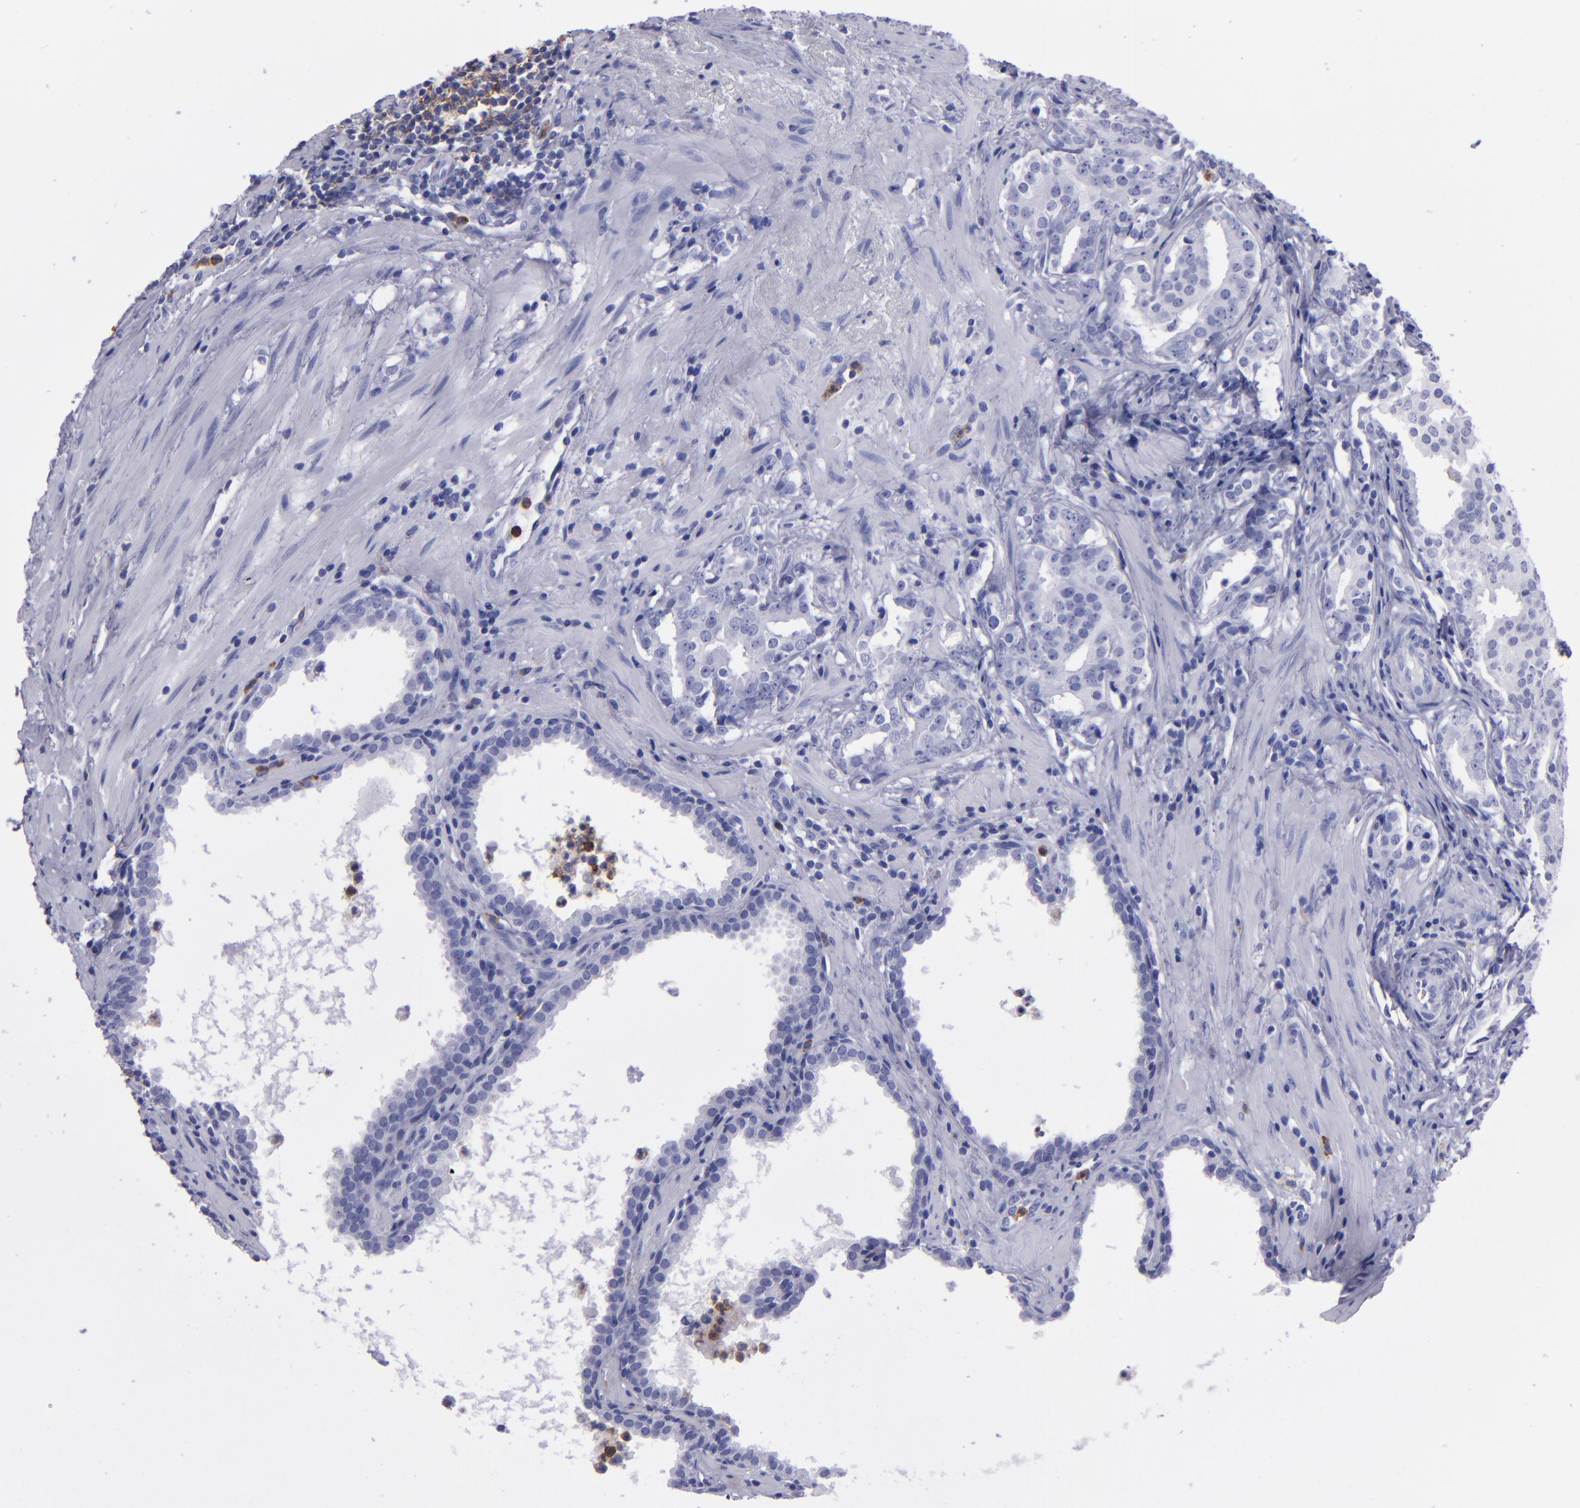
{"staining": {"intensity": "negative", "quantity": "none", "location": "none"}, "tissue": "prostate cancer", "cell_type": "Tumor cells", "image_type": "cancer", "snomed": [{"axis": "morphology", "description": "Adenocarcinoma, Low grade"}, {"axis": "topography", "description": "Prostate"}], "caption": "IHC of low-grade adenocarcinoma (prostate) displays no expression in tumor cells.", "gene": "CR1", "patient": {"sex": "male", "age": 59}}